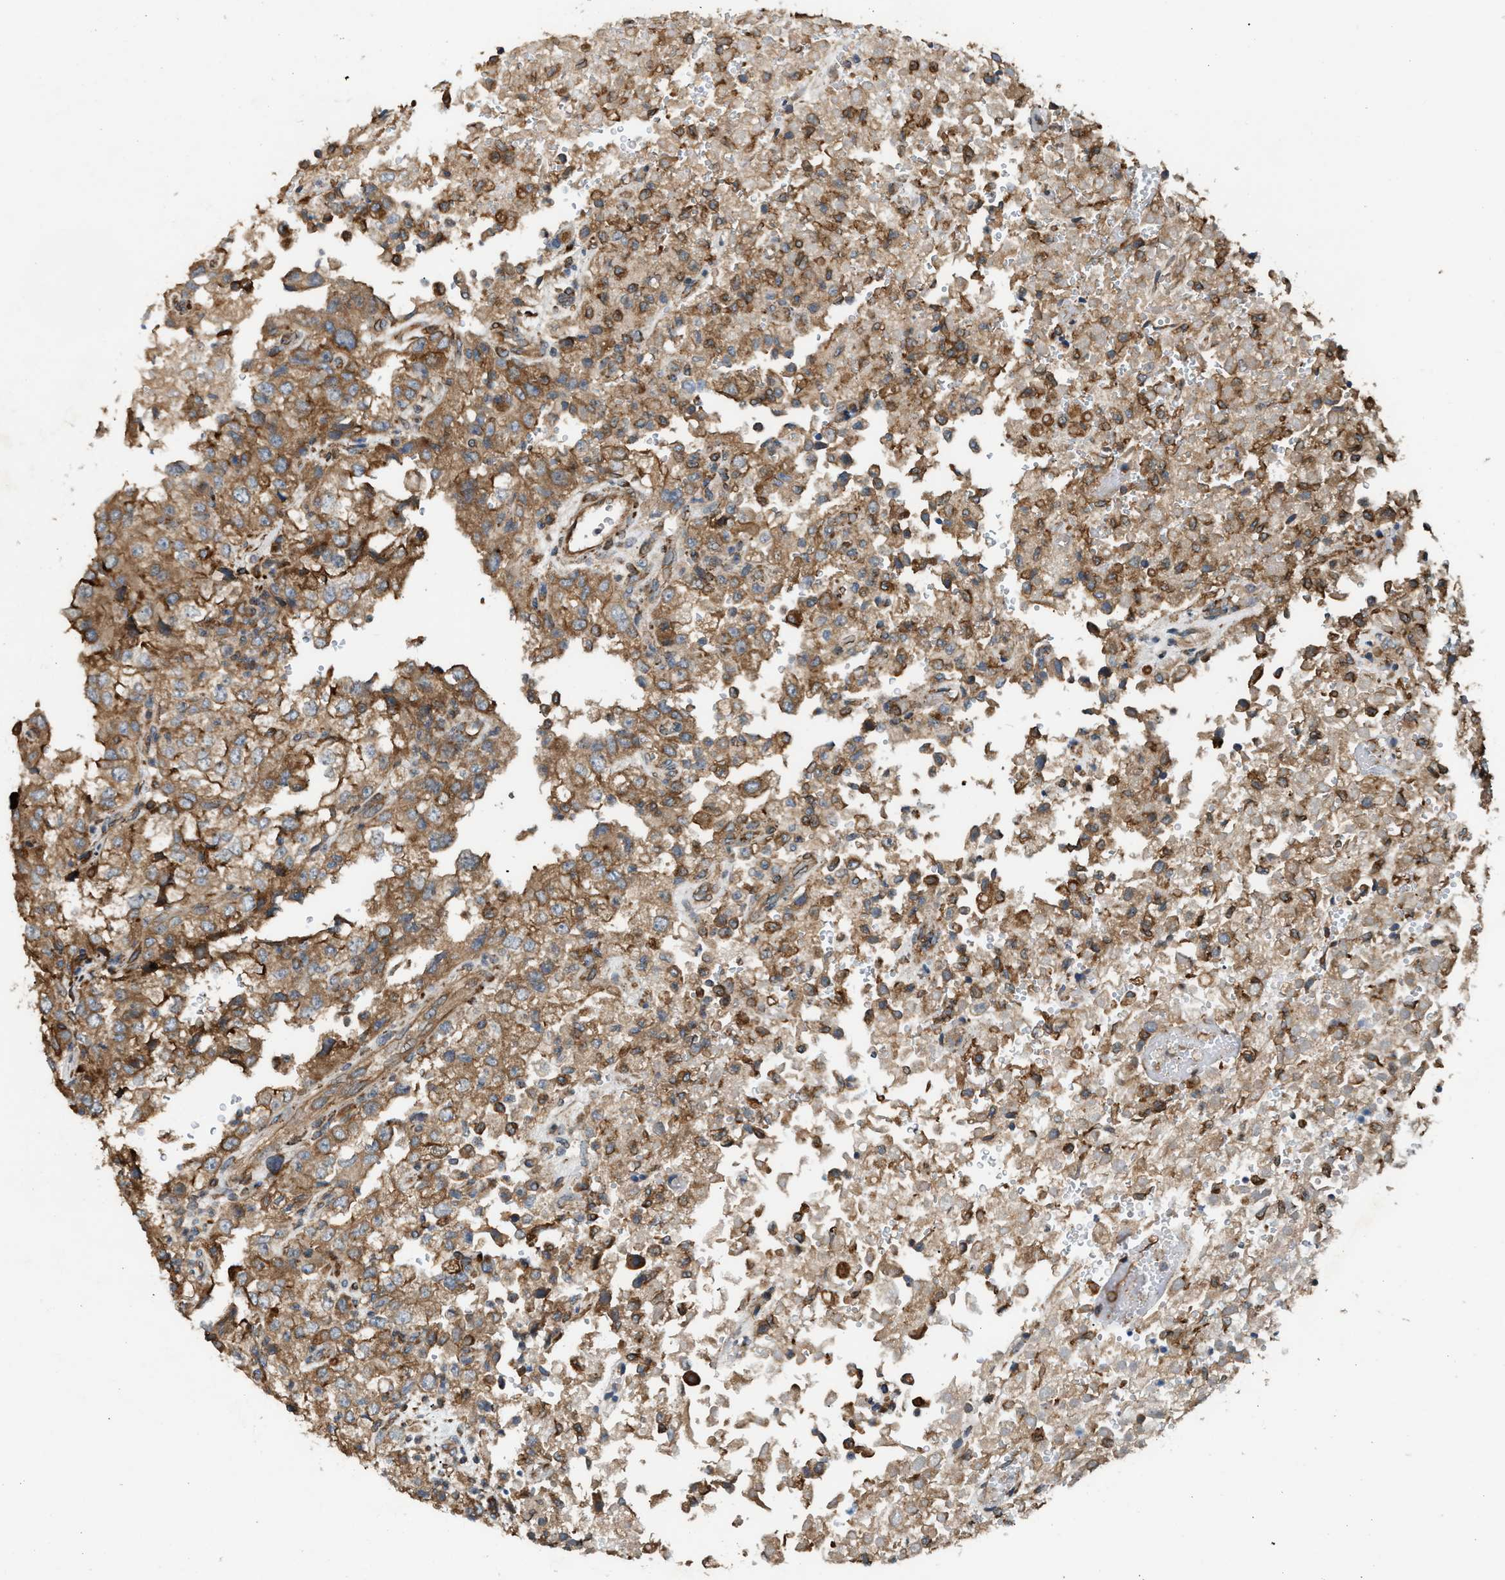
{"staining": {"intensity": "moderate", "quantity": ">75%", "location": "cytoplasmic/membranous"}, "tissue": "renal cancer", "cell_type": "Tumor cells", "image_type": "cancer", "snomed": [{"axis": "morphology", "description": "Adenocarcinoma, NOS"}, {"axis": "topography", "description": "Kidney"}], "caption": "A micrograph of renal adenocarcinoma stained for a protein exhibits moderate cytoplasmic/membranous brown staining in tumor cells. (Stains: DAB in brown, nuclei in blue, Microscopy: brightfield microscopy at high magnification).", "gene": "BAIAP2L1", "patient": {"sex": "female", "age": 54}}